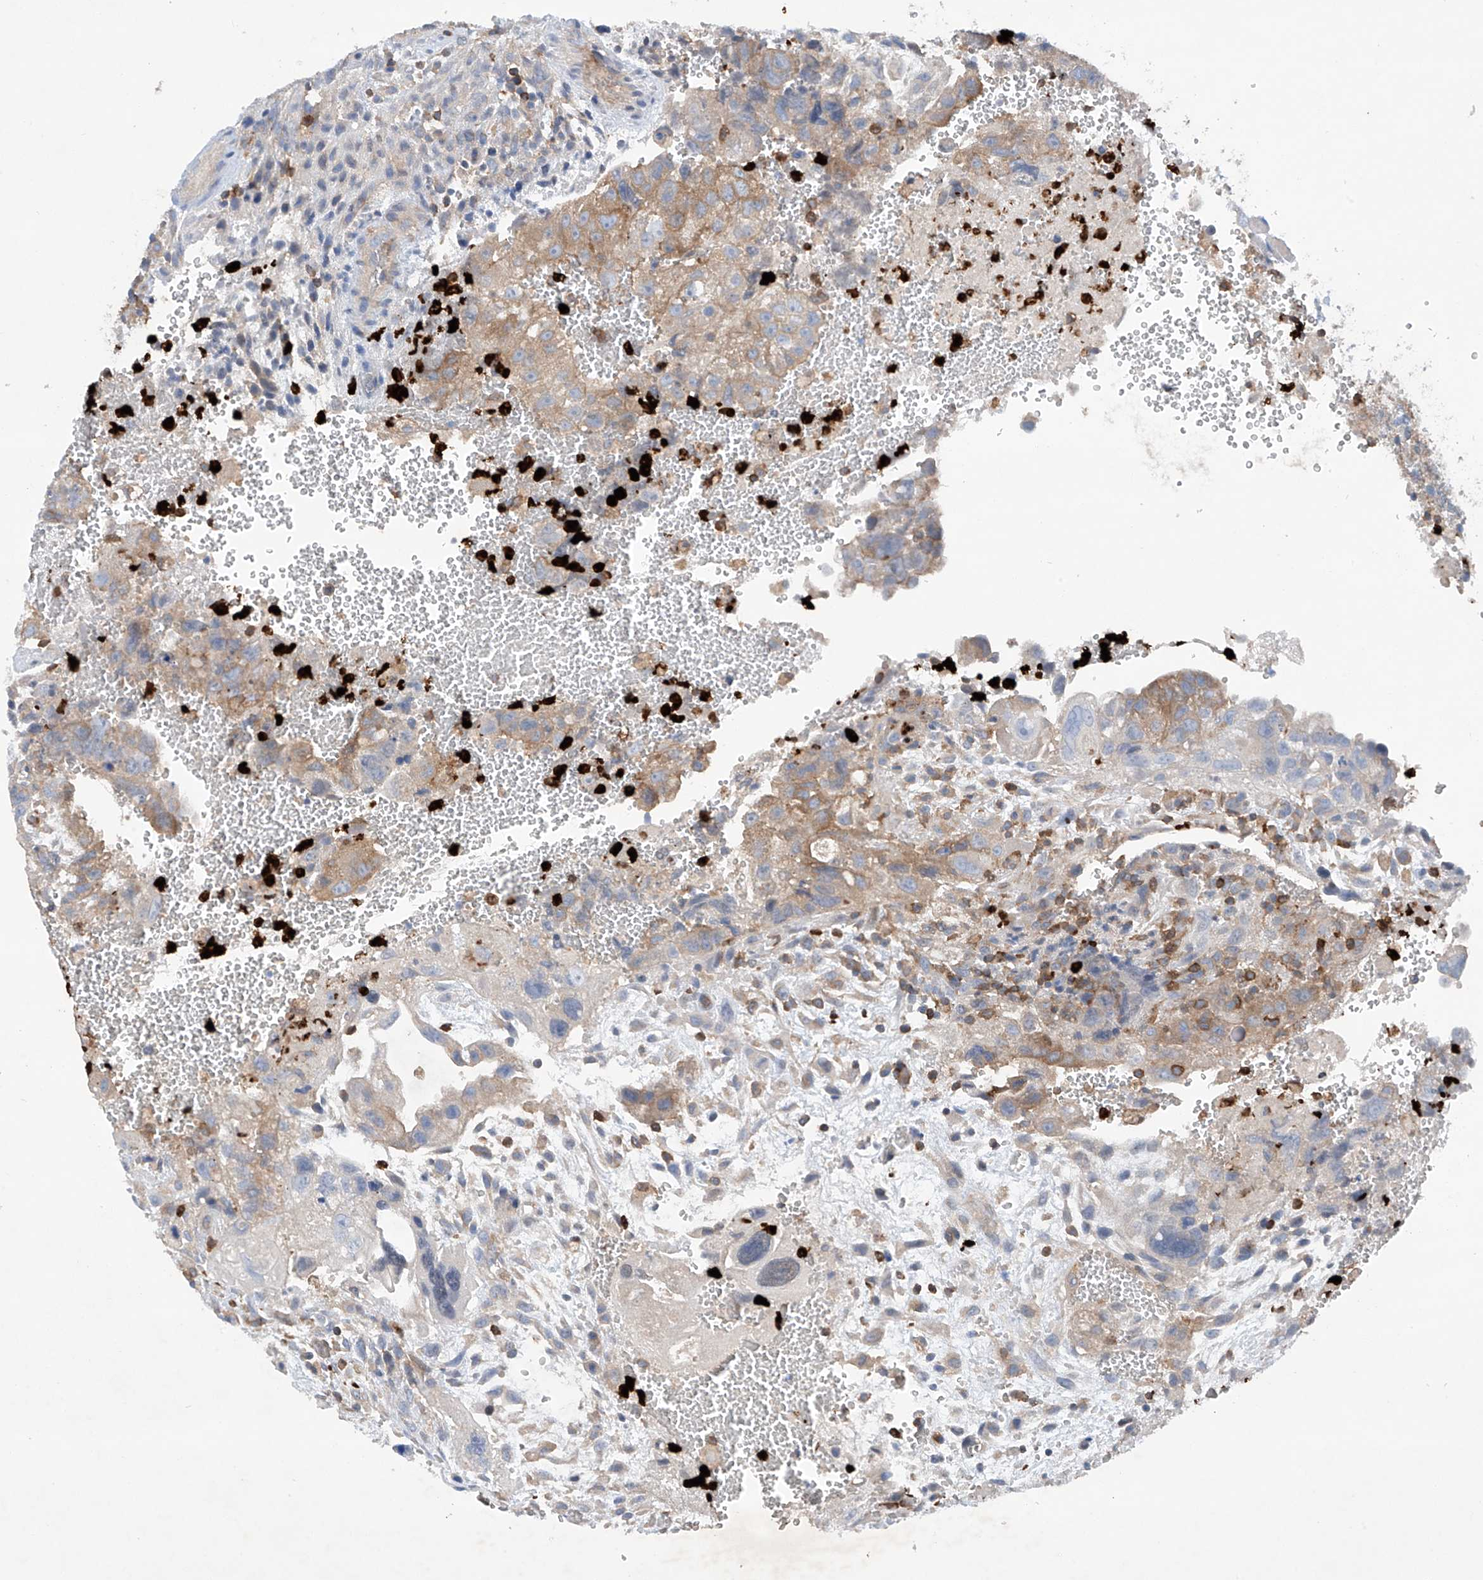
{"staining": {"intensity": "weak", "quantity": ">75%", "location": "cytoplasmic/membranous"}, "tissue": "testis cancer", "cell_type": "Tumor cells", "image_type": "cancer", "snomed": [{"axis": "morphology", "description": "Carcinoma, Embryonal, NOS"}, {"axis": "topography", "description": "Testis"}], "caption": "Immunohistochemistry (DAB) staining of human testis cancer (embryonal carcinoma) demonstrates weak cytoplasmic/membranous protein staining in about >75% of tumor cells. The protein is stained brown, and the nuclei are stained in blue (DAB IHC with brightfield microscopy, high magnification).", "gene": "PHACTR2", "patient": {"sex": "male", "age": 37}}